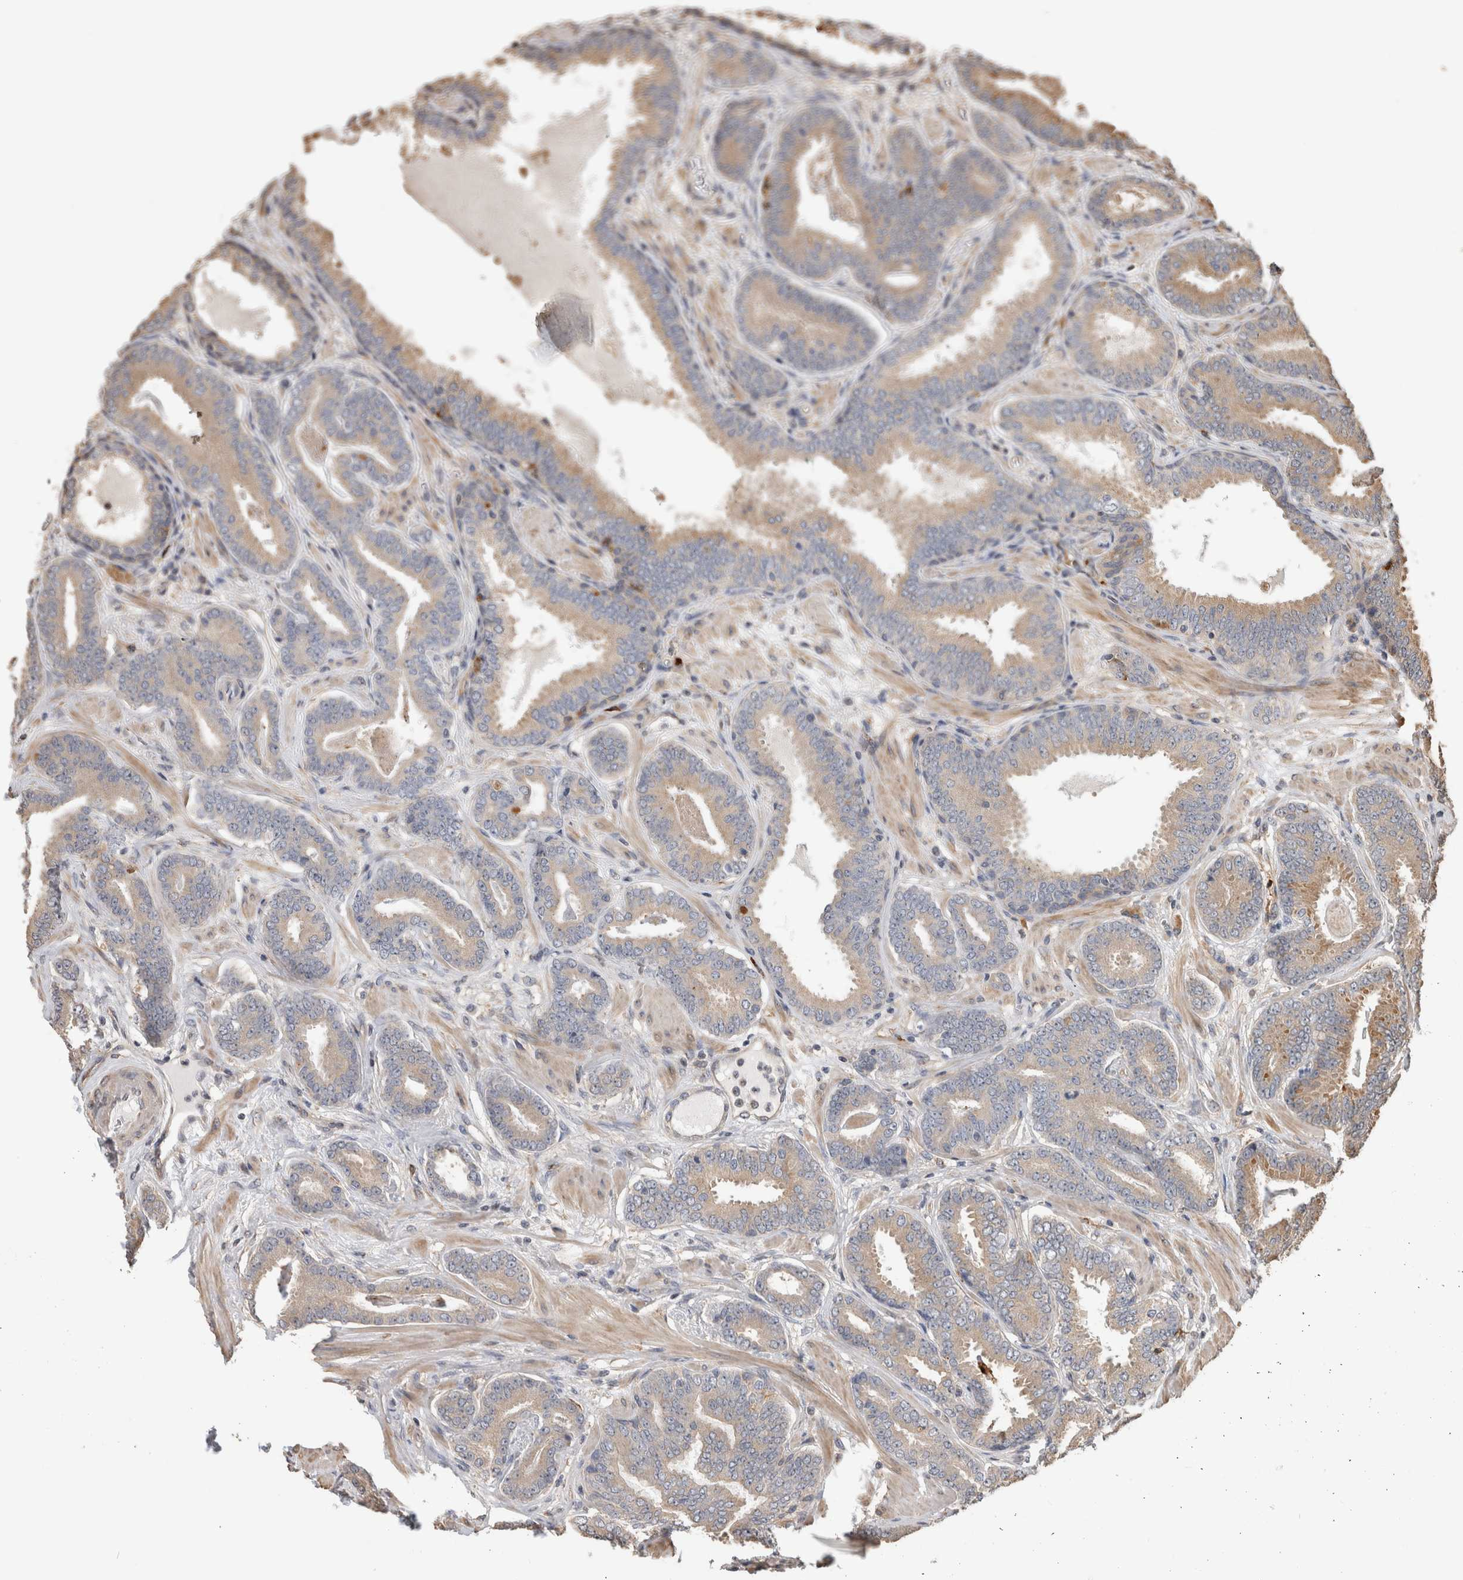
{"staining": {"intensity": "weak", "quantity": ">75%", "location": "cytoplasmic/membranous"}, "tissue": "prostate cancer", "cell_type": "Tumor cells", "image_type": "cancer", "snomed": [{"axis": "morphology", "description": "Adenocarcinoma, Low grade"}, {"axis": "topography", "description": "Prostate"}], "caption": "A low amount of weak cytoplasmic/membranous positivity is appreciated in about >75% of tumor cells in prostate cancer (low-grade adenocarcinoma) tissue. (IHC, brightfield microscopy, high magnification).", "gene": "CLIP1", "patient": {"sex": "male", "age": 62}}